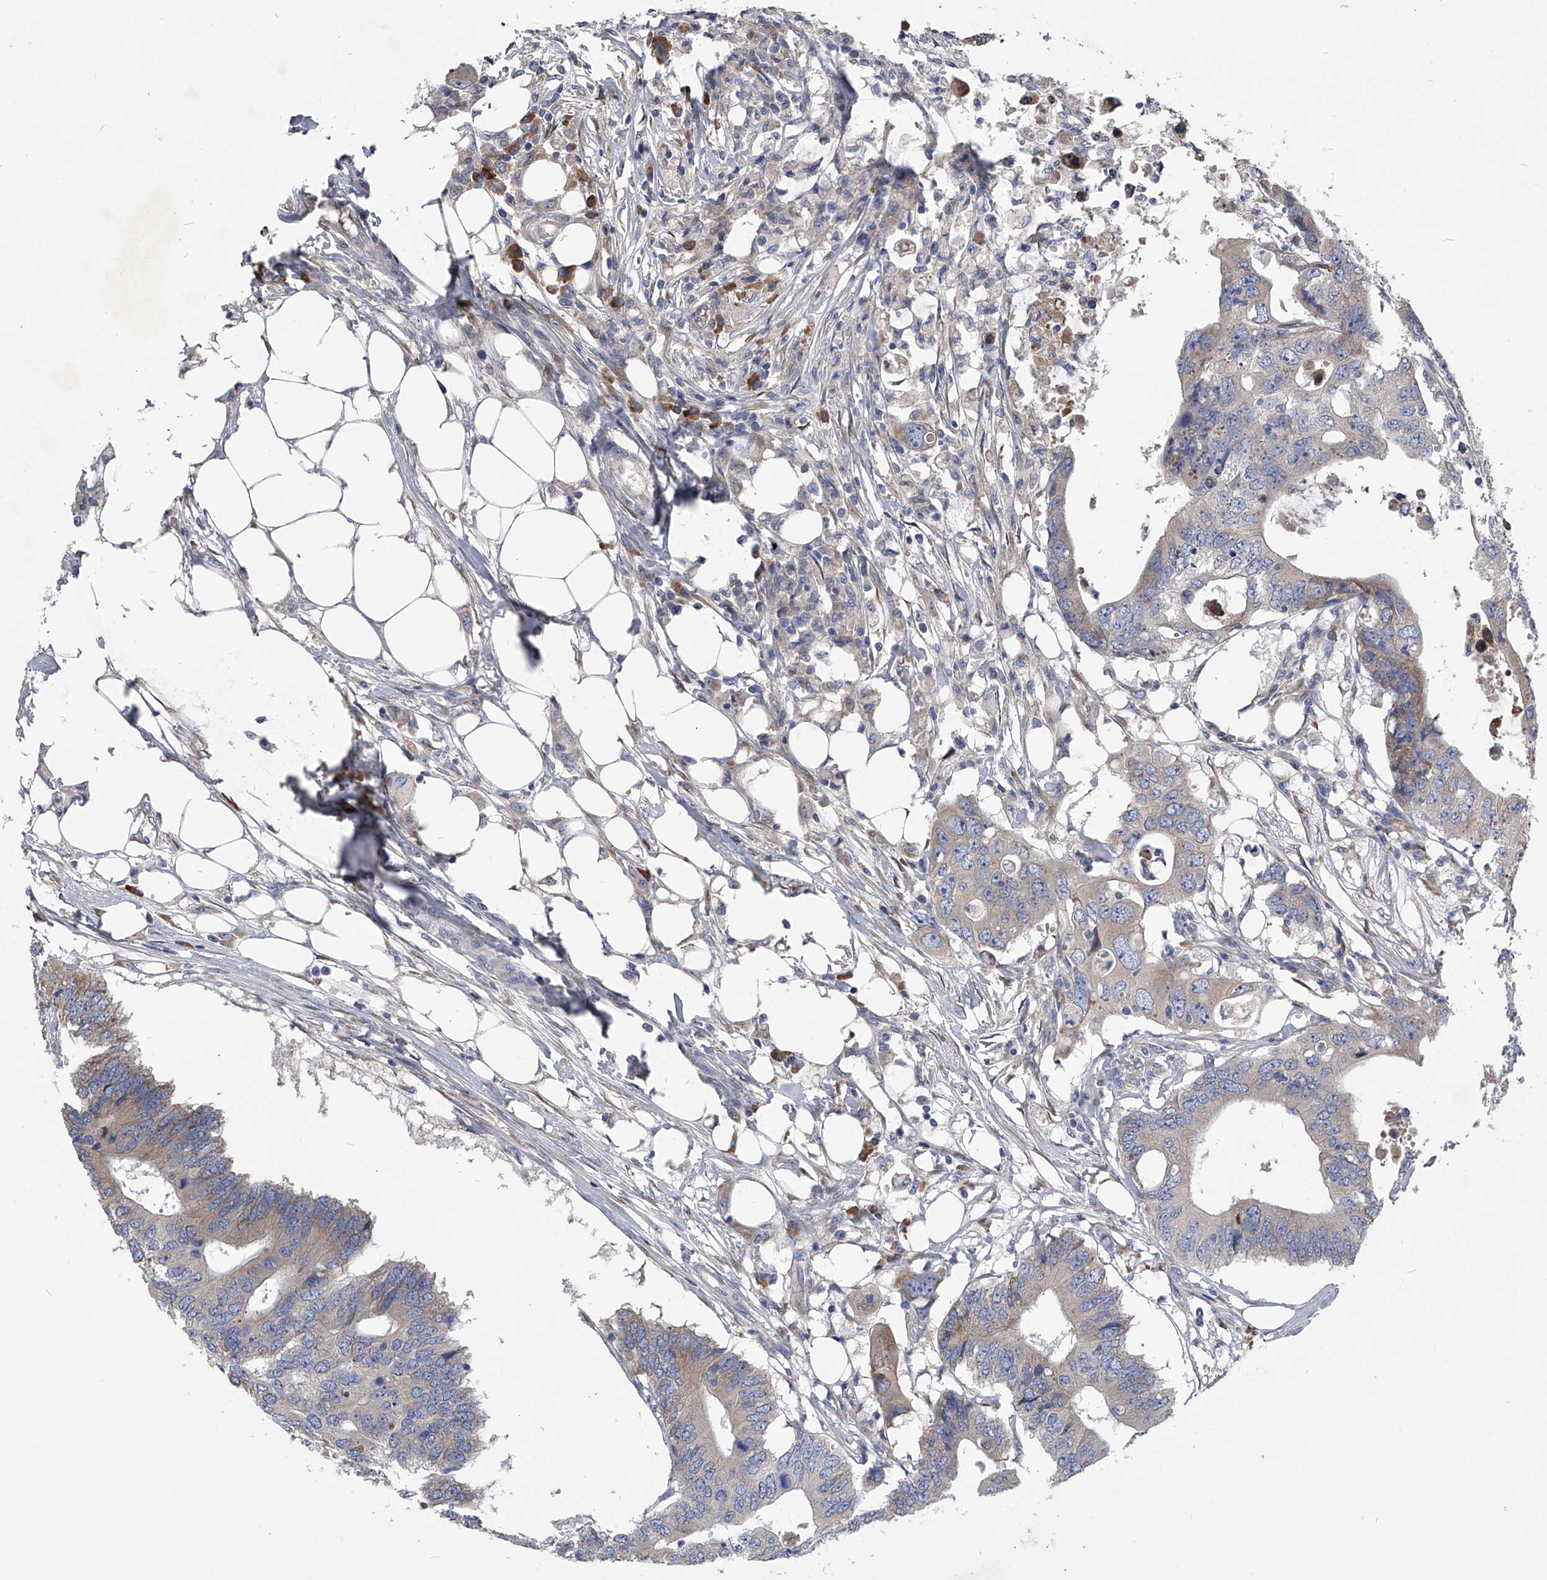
{"staining": {"intensity": "negative", "quantity": "none", "location": "none"}, "tissue": "colorectal cancer", "cell_type": "Tumor cells", "image_type": "cancer", "snomed": [{"axis": "morphology", "description": "Adenocarcinoma, NOS"}, {"axis": "topography", "description": "Colon"}], "caption": "High magnification brightfield microscopy of colorectal cancer (adenocarcinoma) stained with DAB (3,3'-diaminobenzidine) (brown) and counterstained with hematoxylin (blue): tumor cells show no significant staining.", "gene": "CCR4", "patient": {"sex": "male", "age": 71}}